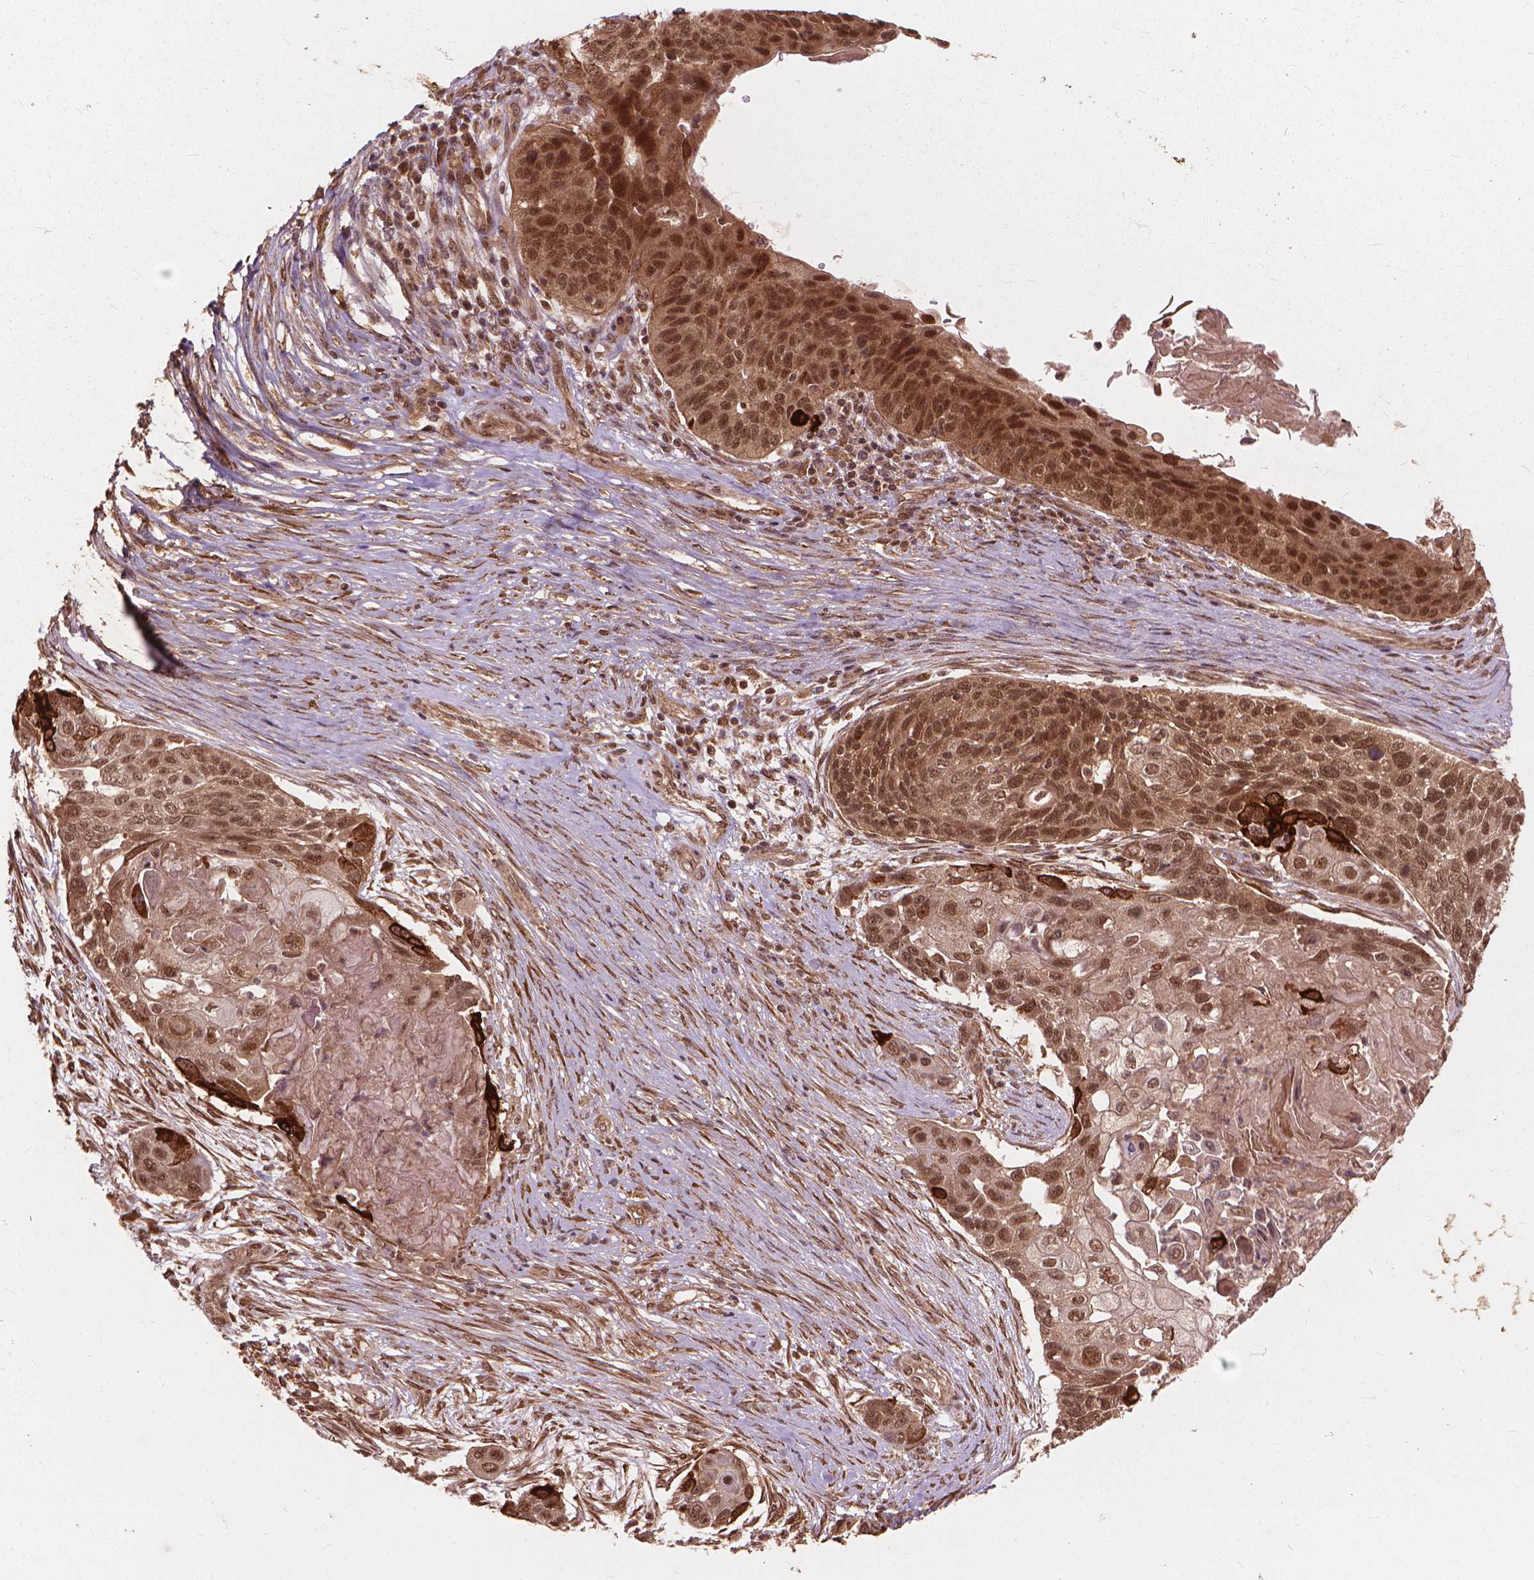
{"staining": {"intensity": "moderate", "quantity": ">75%", "location": "cytoplasmic/membranous,nuclear"}, "tissue": "lung cancer", "cell_type": "Tumor cells", "image_type": "cancer", "snomed": [{"axis": "morphology", "description": "Squamous cell carcinoma, NOS"}, {"axis": "topography", "description": "Lung"}], "caption": "Immunohistochemistry of lung cancer (squamous cell carcinoma) shows medium levels of moderate cytoplasmic/membranous and nuclear expression in about >75% of tumor cells. (Stains: DAB (3,3'-diaminobenzidine) in brown, nuclei in blue, Microscopy: brightfield microscopy at high magnification).", "gene": "SSU72", "patient": {"sex": "male", "age": 69}}